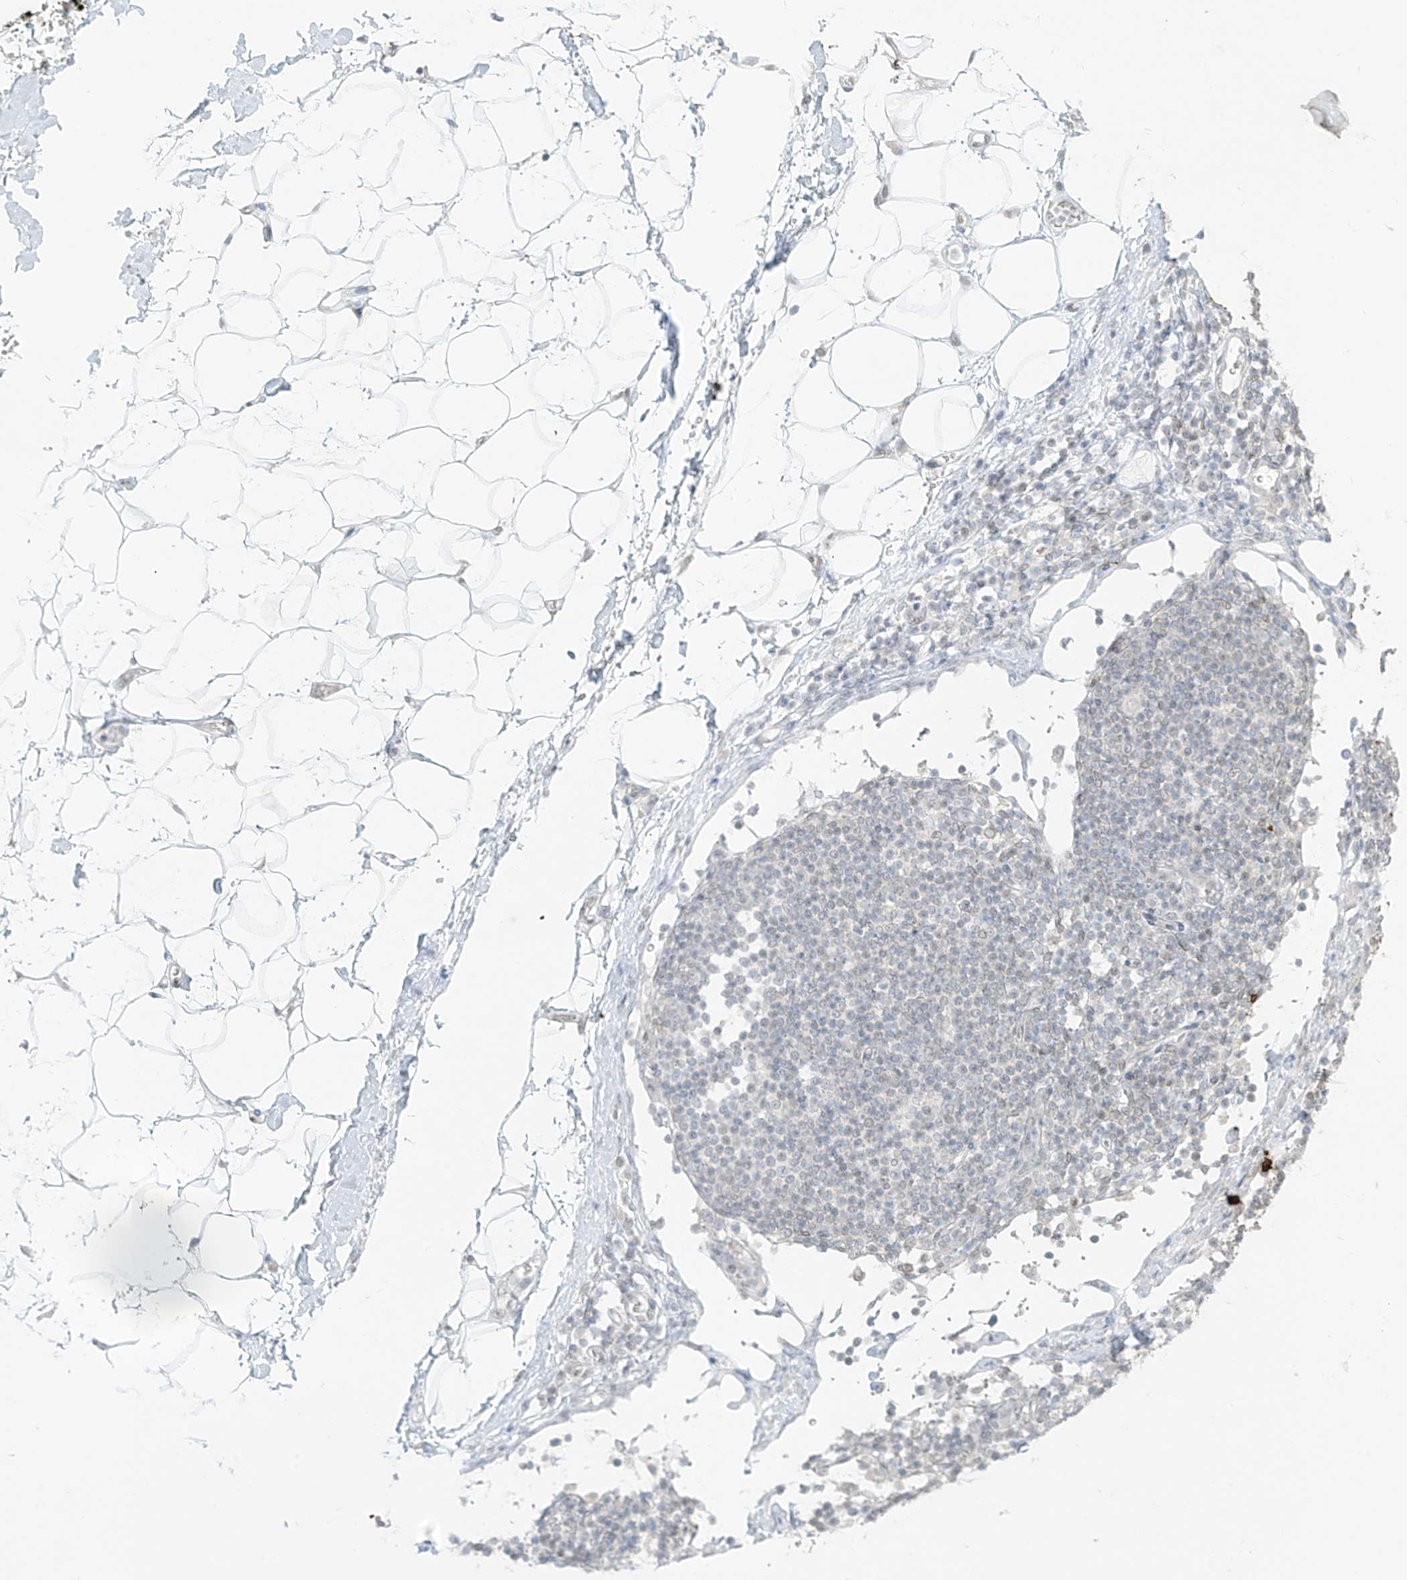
{"staining": {"intensity": "negative", "quantity": "none", "location": "none"}, "tissue": "adipose tissue", "cell_type": "Adipocytes", "image_type": "normal", "snomed": [{"axis": "morphology", "description": "Normal tissue, NOS"}, {"axis": "morphology", "description": "Adenocarcinoma, NOS"}, {"axis": "topography", "description": "Pancreas"}, {"axis": "topography", "description": "Peripheral nerve tissue"}], "caption": "This is an IHC micrograph of unremarkable human adipose tissue. There is no positivity in adipocytes.", "gene": "OSBPL7", "patient": {"sex": "male", "age": 59}}